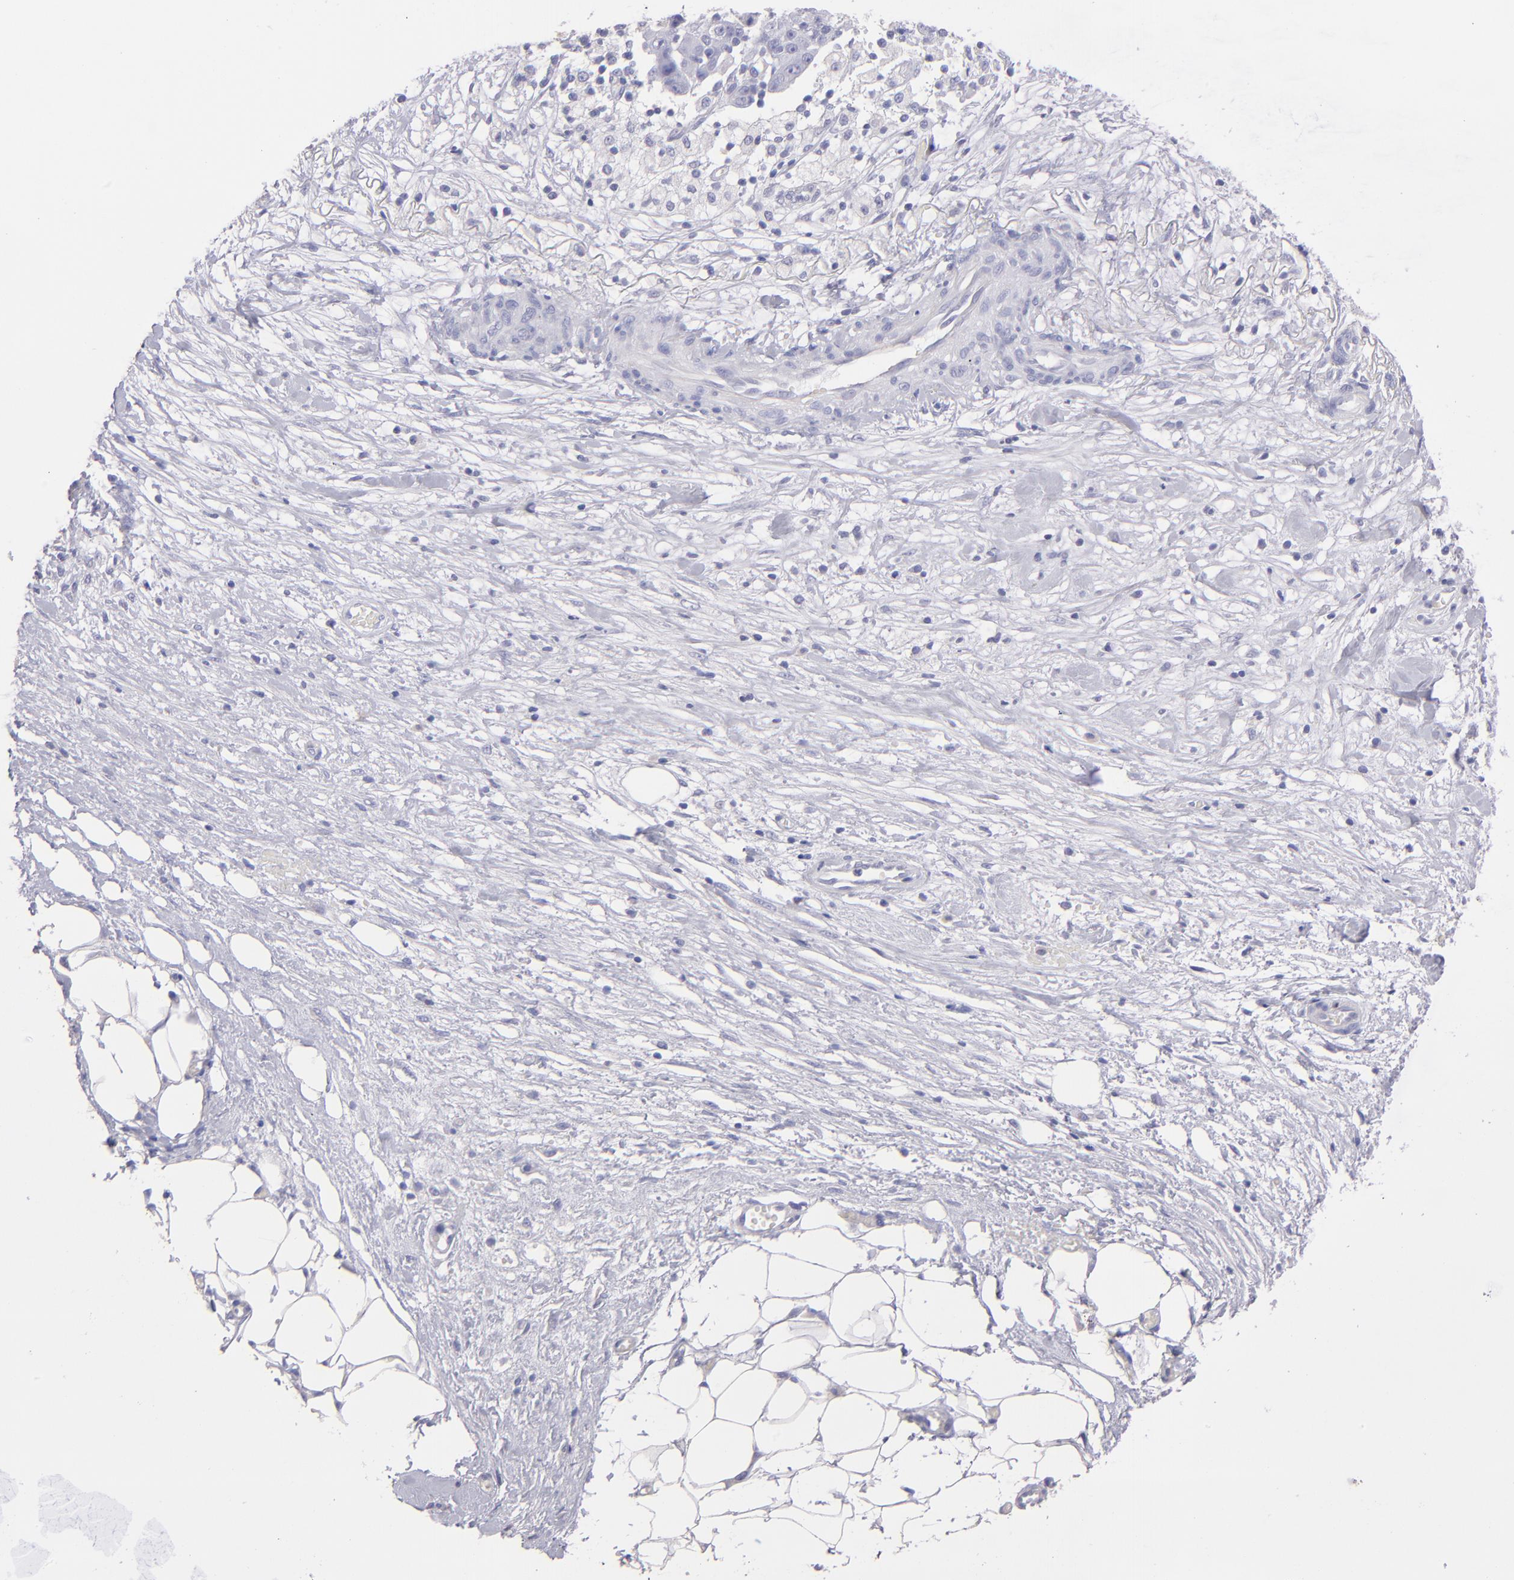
{"staining": {"intensity": "negative", "quantity": "none", "location": "none"}, "tissue": "ovarian cancer", "cell_type": "Tumor cells", "image_type": "cancer", "snomed": [{"axis": "morphology", "description": "Carcinoma, endometroid"}, {"axis": "topography", "description": "Ovary"}], "caption": "IHC photomicrograph of human ovarian cancer (endometroid carcinoma) stained for a protein (brown), which demonstrates no positivity in tumor cells.", "gene": "TG", "patient": {"sex": "female", "age": 42}}